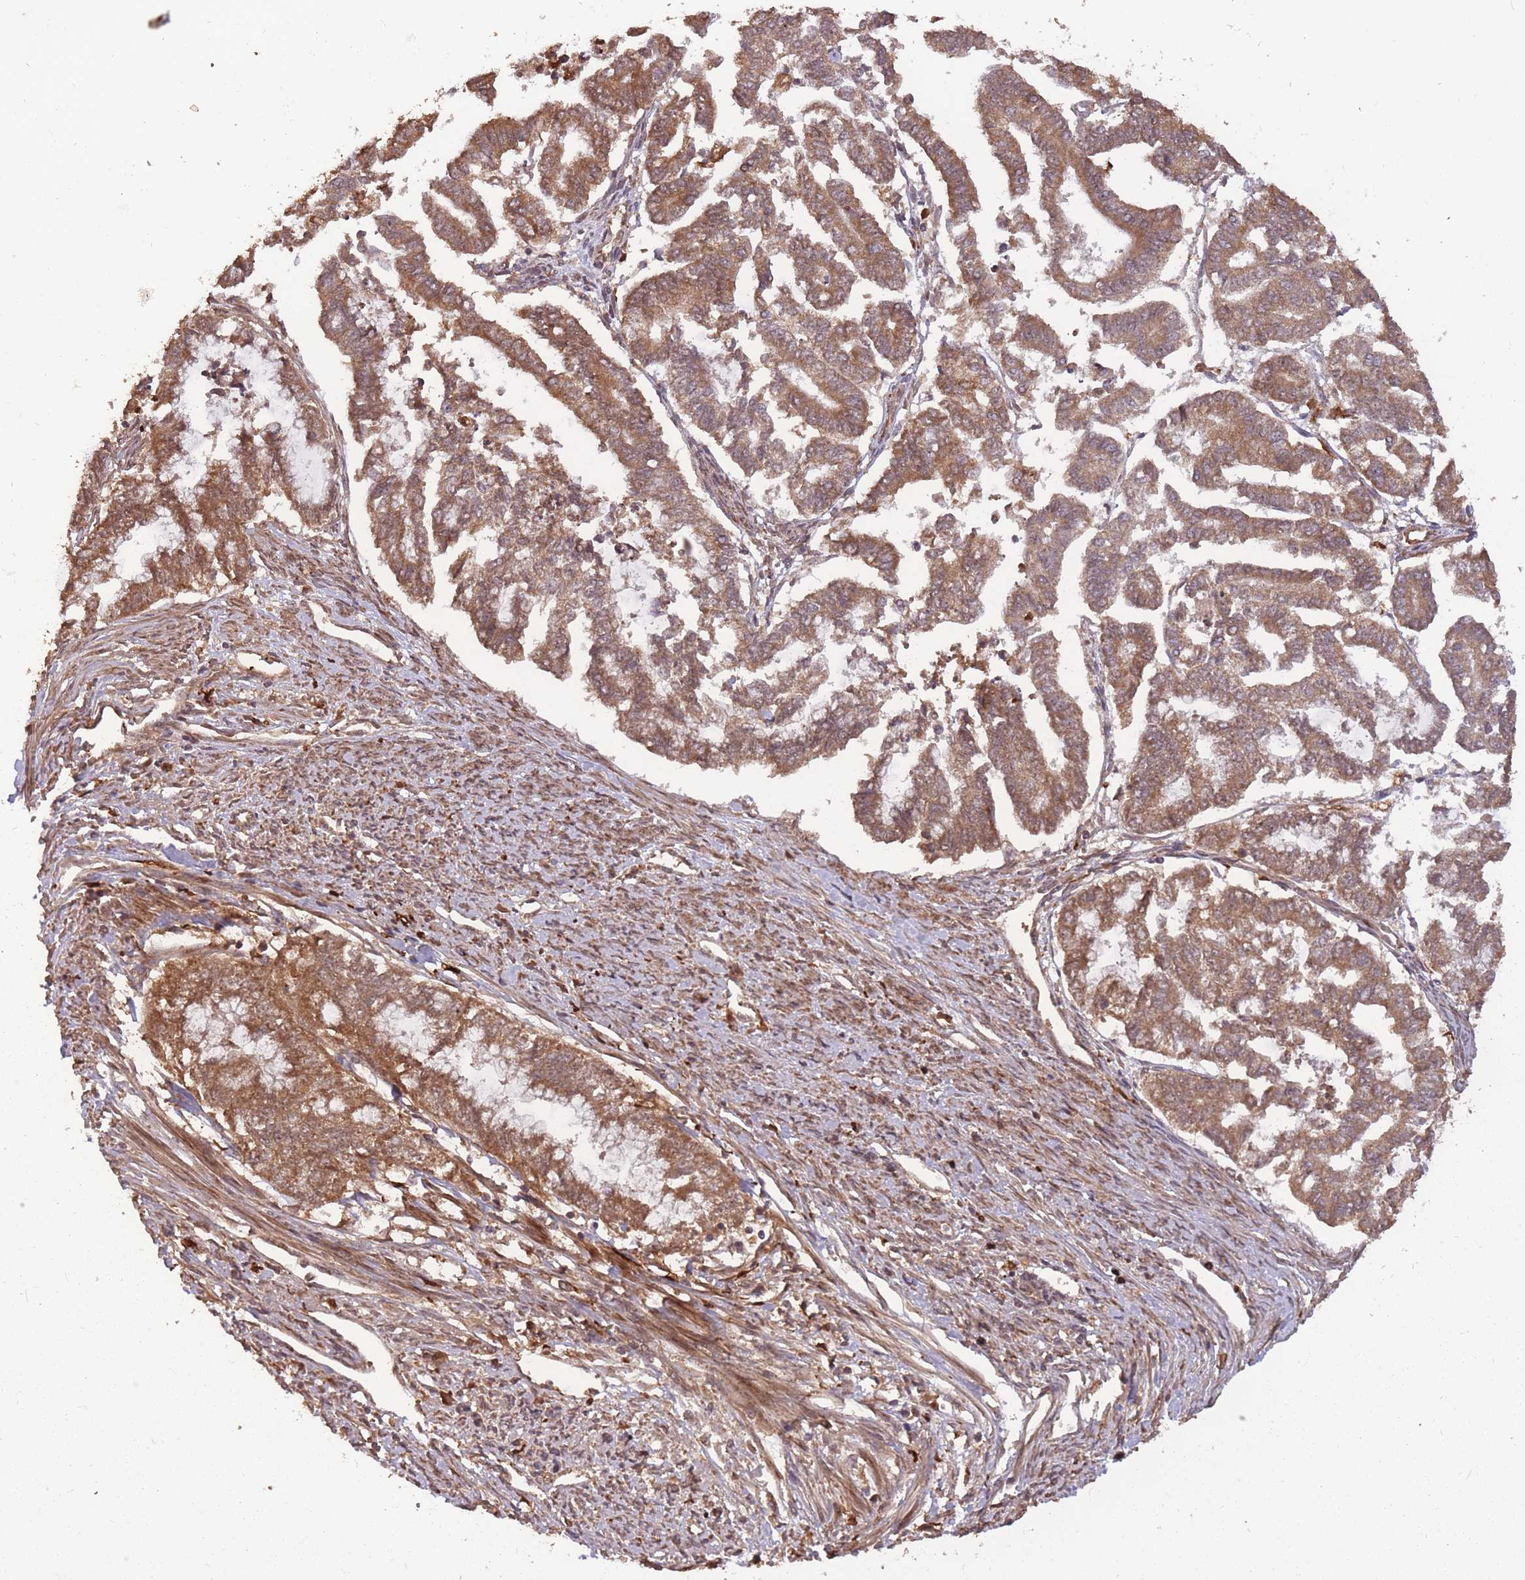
{"staining": {"intensity": "moderate", "quantity": ">75%", "location": "cytoplasmic/membranous"}, "tissue": "endometrial cancer", "cell_type": "Tumor cells", "image_type": "cancer", "snomed": [{"axis": "morphology", "description": "Adenocarcinoma, NOS"}, {"axis": "topography", "description": "Endometrium"}], "caption": "Endometrial adenocarcinoma stained with DAB (3,3'-diaminobenzidine) immunohistochemistry (IHC) shows medium levels of moderate cytoplasmic/membranous positivity in about >75% of tumor cells.", "gene": "ERBB3", "patient": {"sex": "female", "age": 79}}